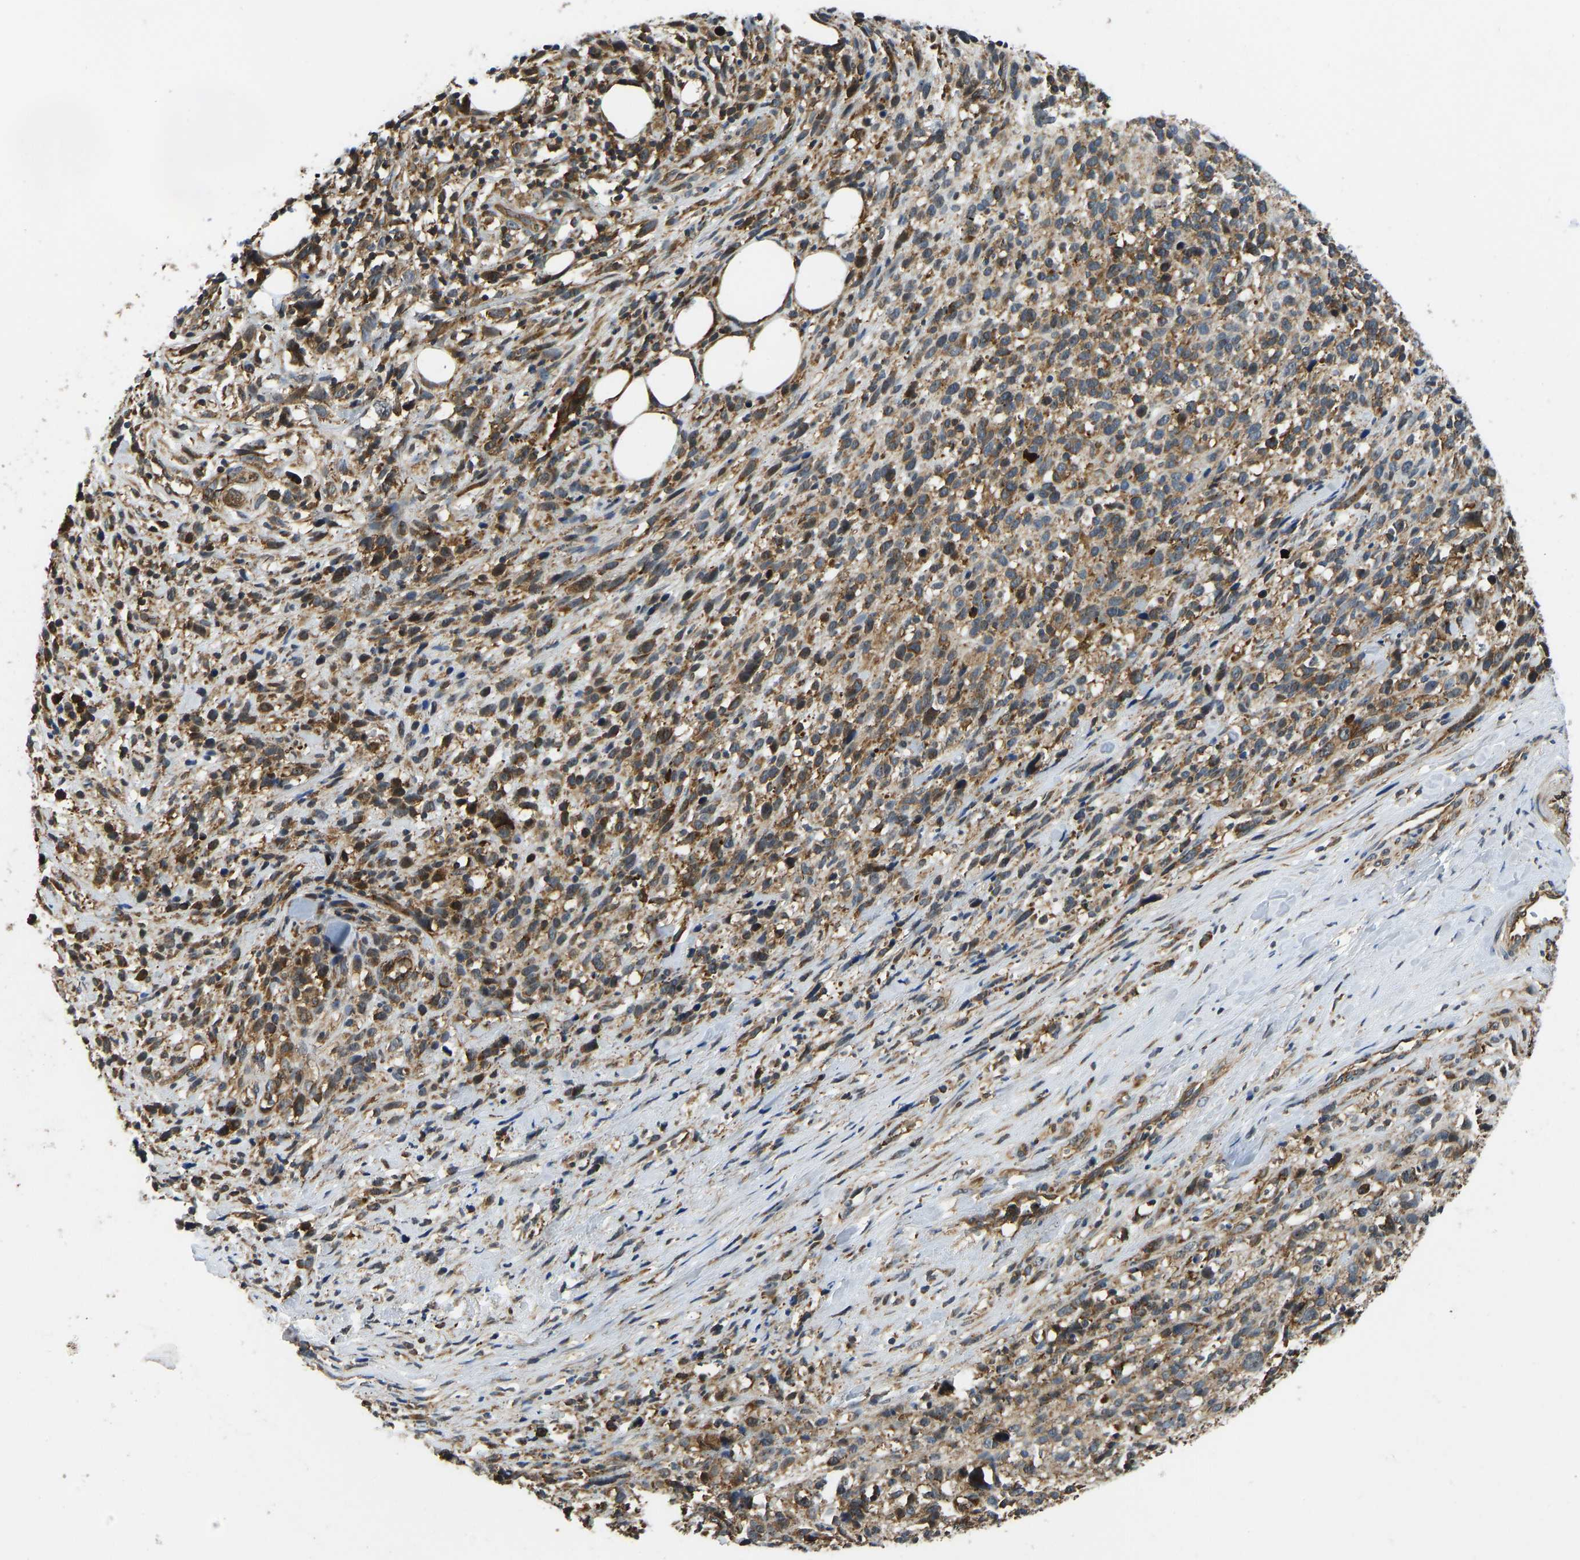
{"staining": {"intensity": "moderate", "quantity": ">75%", "location": "cytoplasmic/membranous"}, "tissue": "melanoma", "cell_type": "Tumor cells", "image_type": "cancer", "snomed": [{"axis": "morphology", "description": "Malignant melanoma, NOS"}, {"axis": "topography", "description": "Skin"}], "caption": "Tumor cells exhibit moderate cytoplasmic/membranous staining in about >75% of cells in melanoma. (Brightfield microscopy of DAB IHC at high magnification).", "gene": "RASGRF2", "patient": {"sex": "female", "age": 55}}